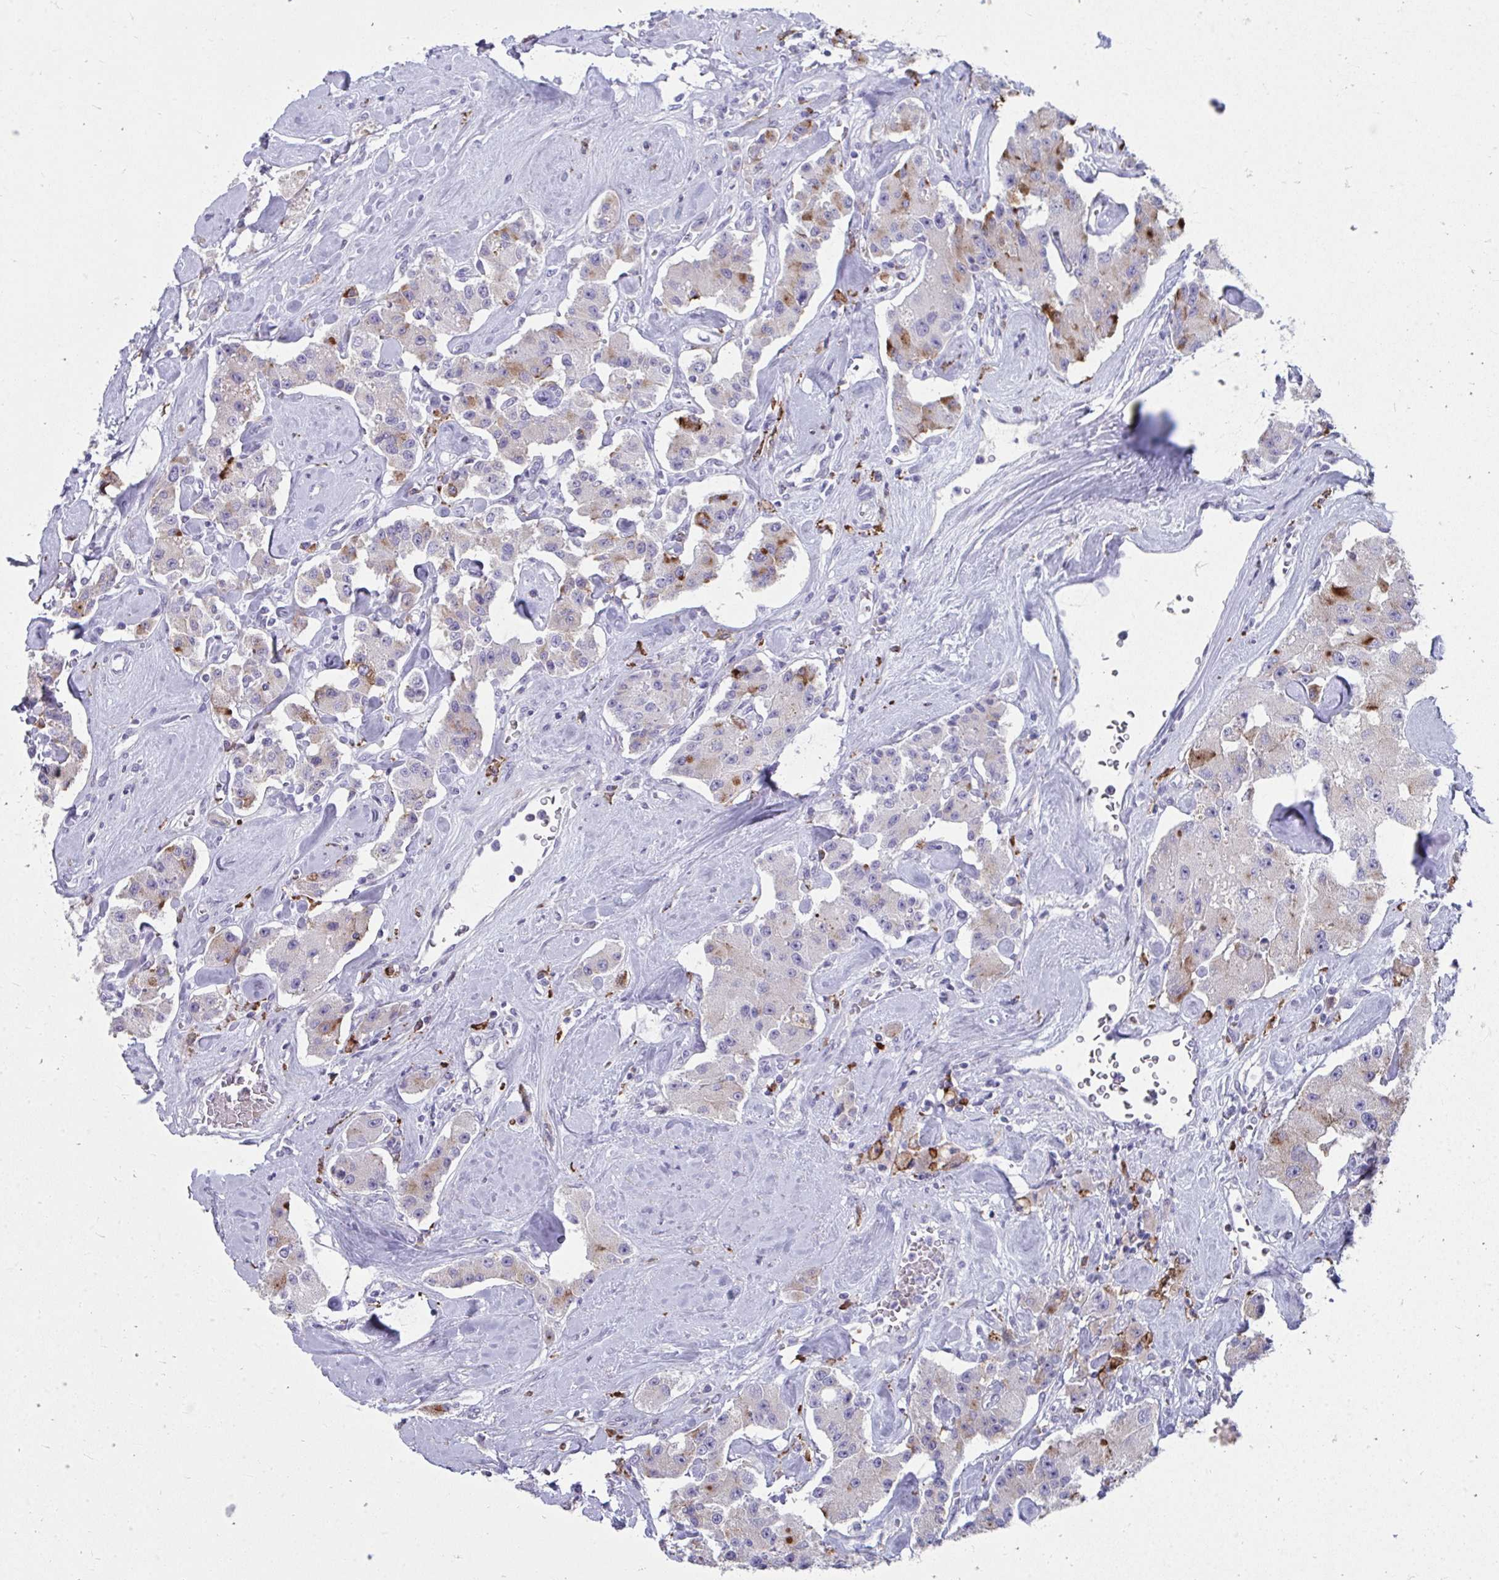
{"staining": {"intensity": "strong", "quantity": "<25%", "location": "cytoplasmic/membranous"}, "tissue": "carcinoid", "cell_type": "Tumor cells", "image_type": "cancer", "snomed": [{"axis": "morphology", "description": "Carcinoid, malignant, NOS"}, {"axis": "topography", "description": "Pancreas"}], "caption": "There is medium levels of strong cytoplasmic/membranous expression in tumor cells of carcinoid, as demonstrated by immunohistochemical staining (brown color).", "gene": "CD163", "patient": {"sex": "male", "age": 41}}